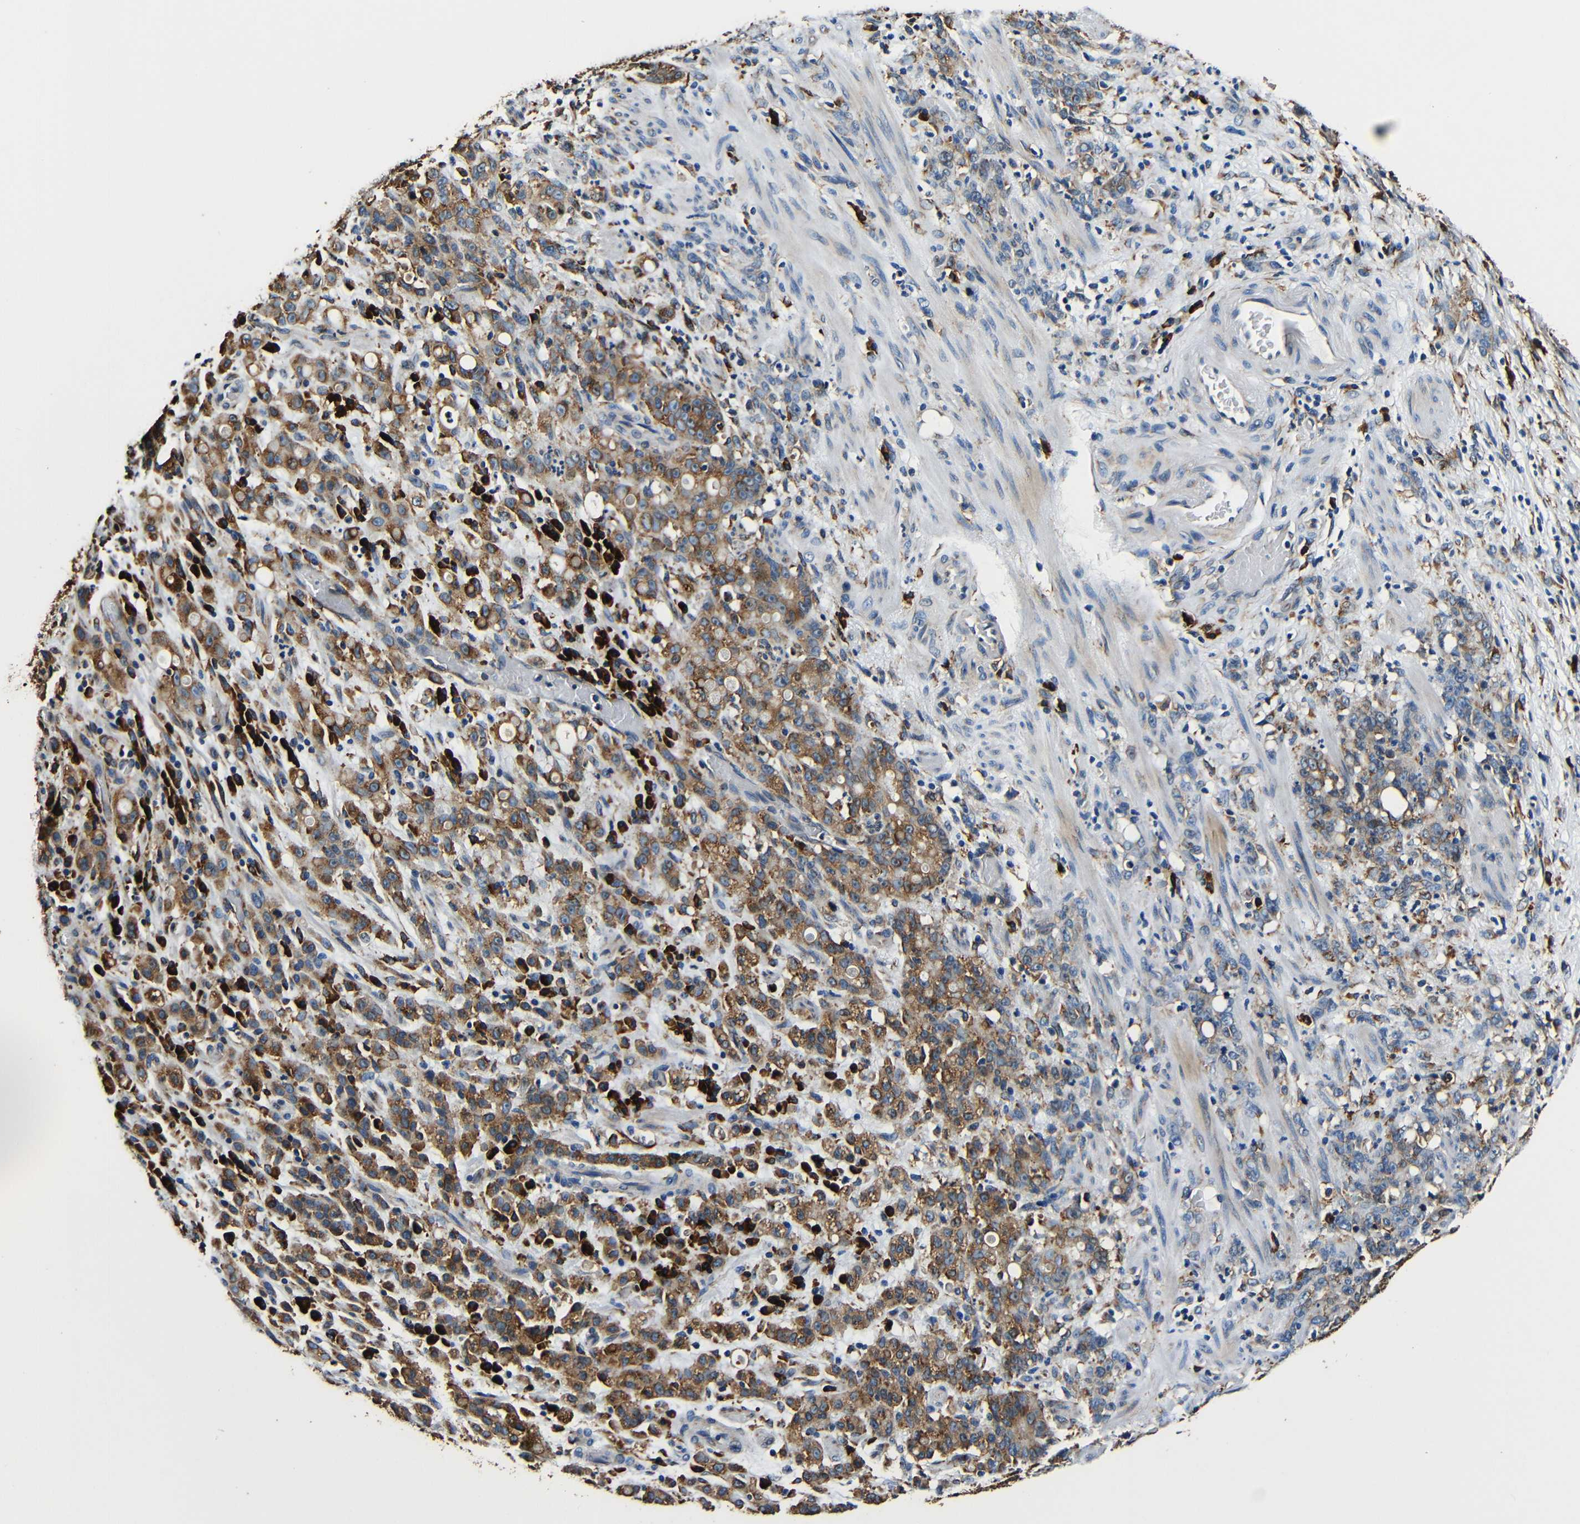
{"staining": {"intensity": "moderate", "quantity": ">75%", "location": "cytoplasmic/membranous"}, "tissue": "stomach cancer", "cell_type": "Tumor cells", "image_type": "cancer", "snomed": [{"axis": "morphology", "description": "Adenocarcinoma, NOS"}, {"axis": "topography", "description": "Stomach, lower"}], "caption": "Immunohistochemical staining of human stomach cancer exhibits moderate cytoplasmic/membranous protein positivity in about >75% of tumor cells.", "gene": "RRBP1", "patient": {"sex": "male", "age": 88}}